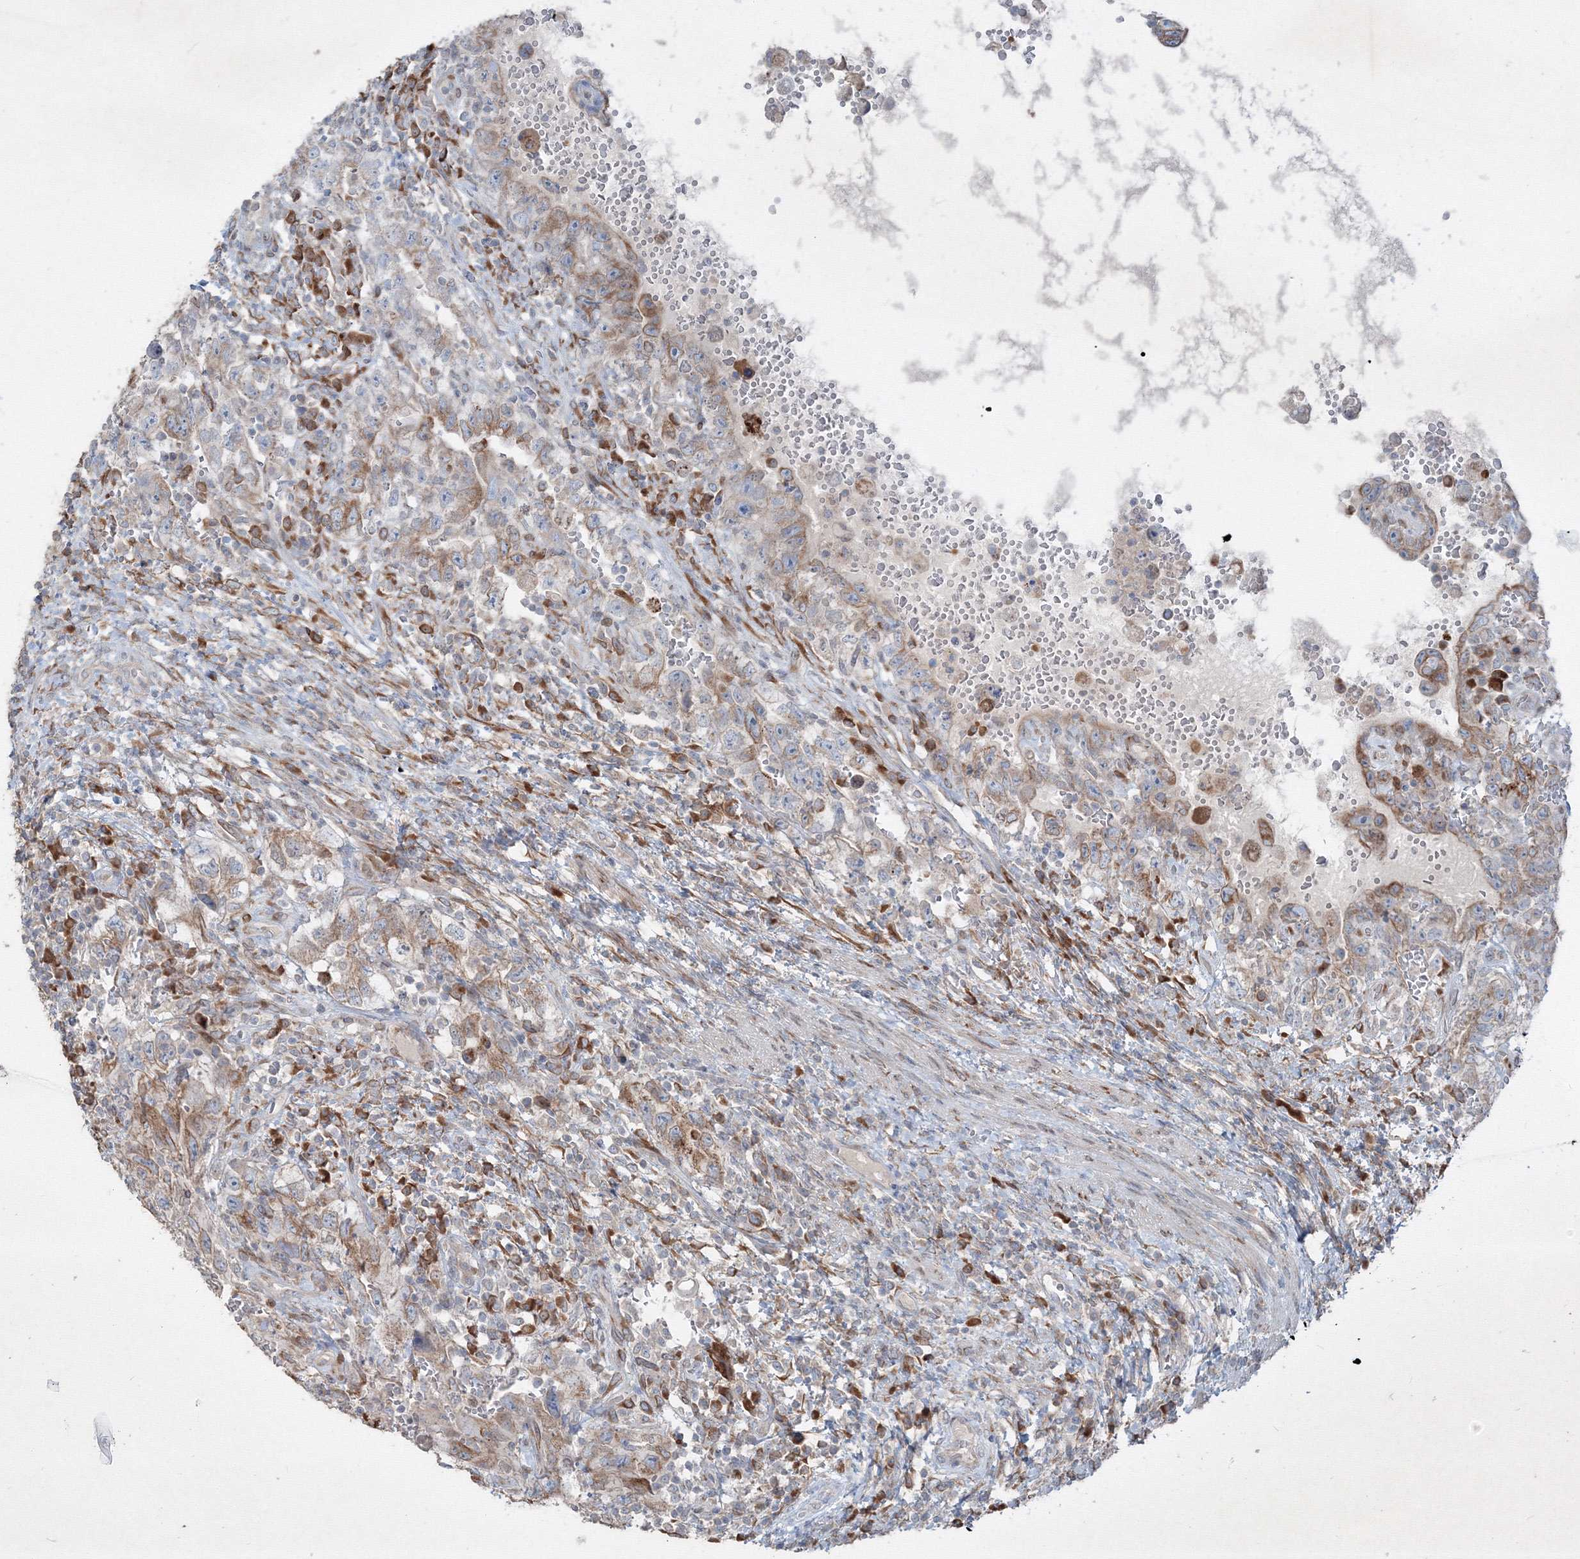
{"staining": {"intensity": "moderate", "quantity": "25%-75%", "location": "cytoplasmic/membranous"}, "tissue": "testis cancer", "cell_type": "Tumor cells", "image_type": "cancer", "snomed": [{"axis": "morphology", "description": "Carcinoma, Embryonal, NOS"}, {"axis": "topography", "description": "Testis"}], "caption": "Immunohistochemistry (DAB (3,3'-diaminobenzidine)) staining of human embryonal carcinoma (testis) demonstrates moderate cytoplasmic/membranous protein positivity in about 25%-75% of tumor cells. (DAB (3,3'-diaminobenzidine) IHC, brown staining for protein, blue staining for nuclei).", "gene": "IFNAR1", "patient": {"sex": "male", "age": 26}}